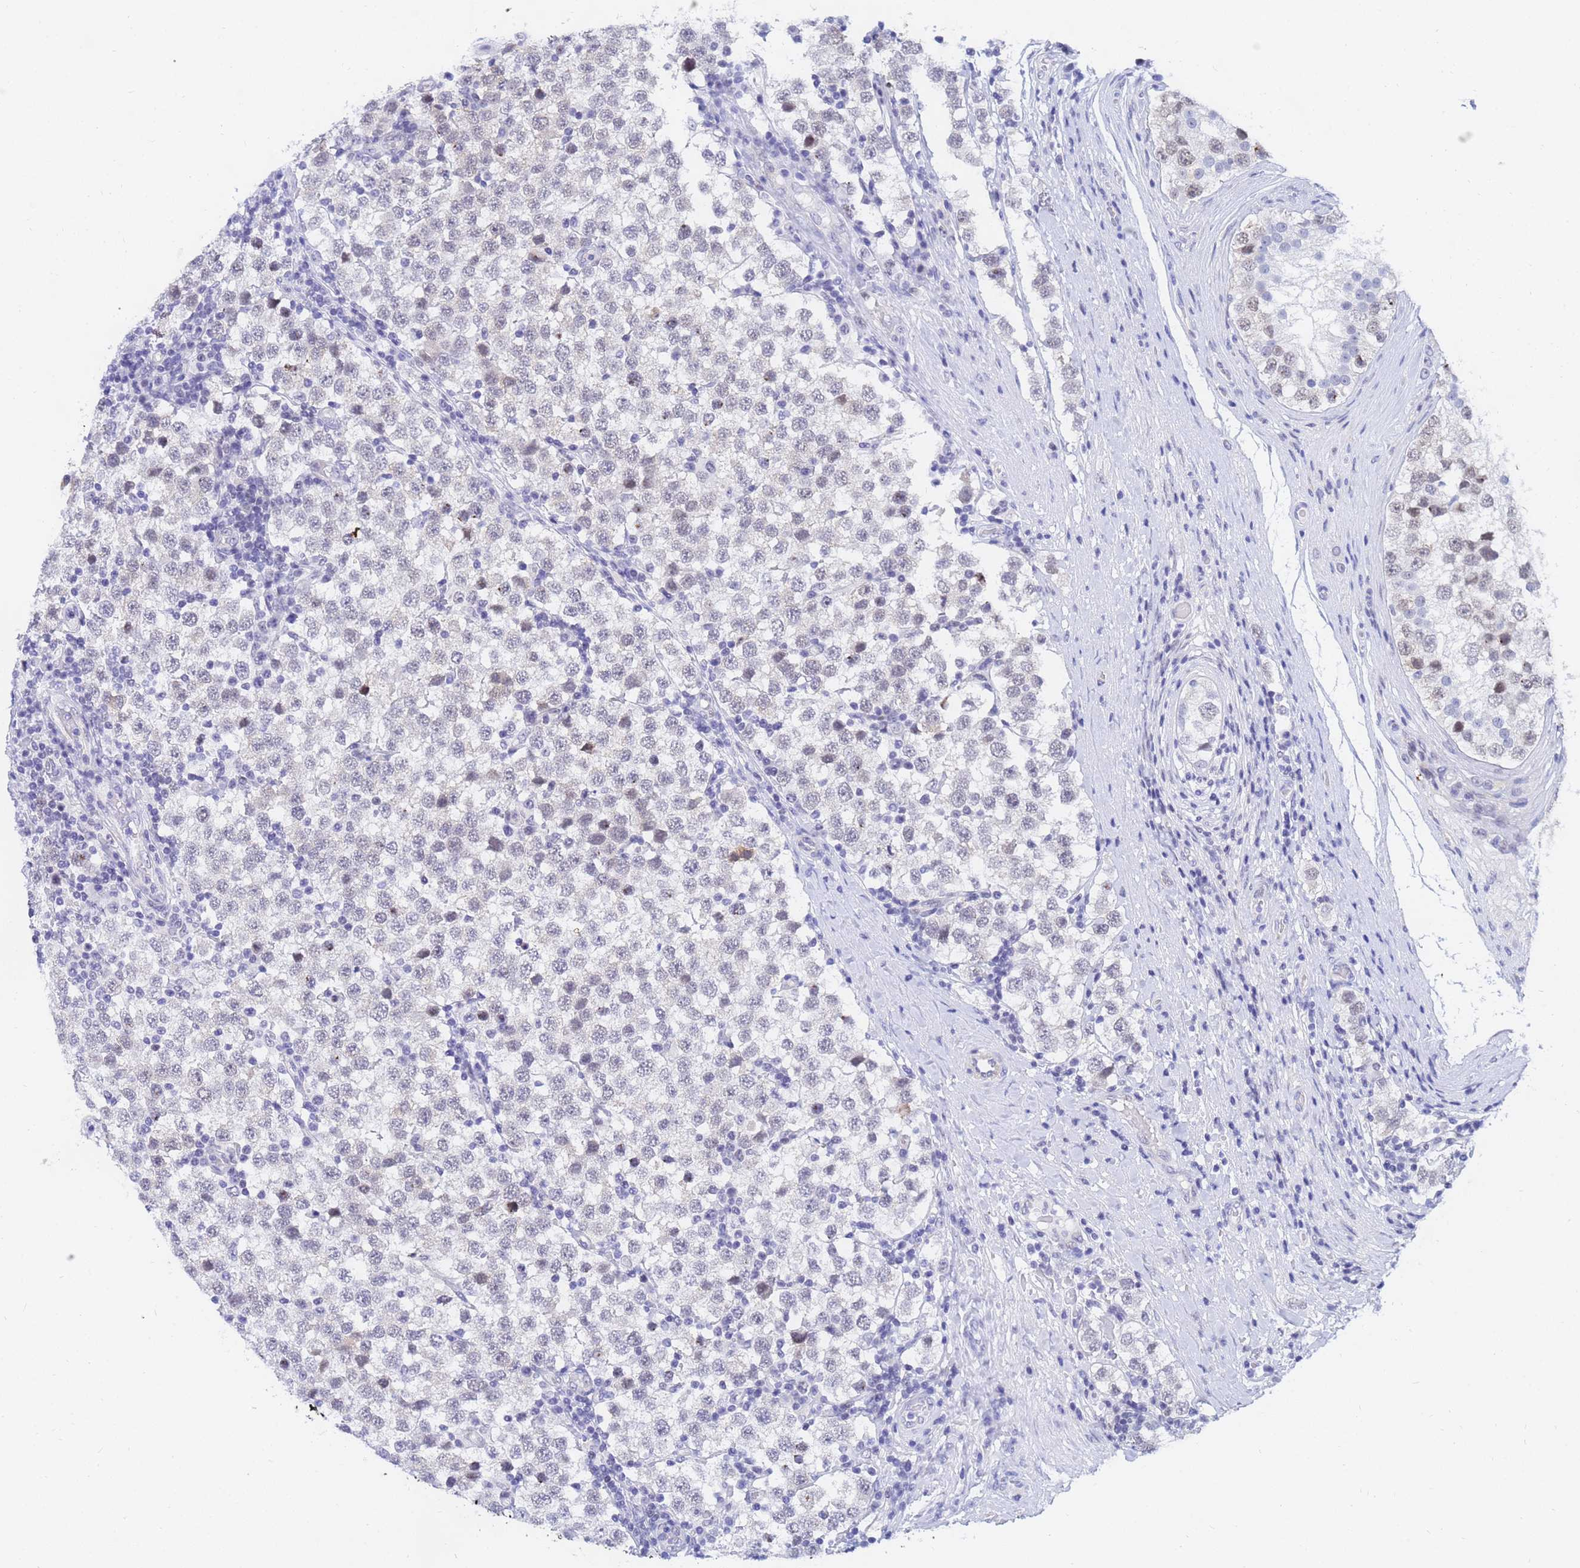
{"staining": {"intensity": "negative", "quantity": "none", "location": "none"}, "tissue": "testis cancer", "cell_type": "Tumor cells", "image_type": "cancer", "snomed": [{"axis": "morphology", "description": "Seminoma, NOS"}, {"axis": "topography", "description": "Testis"}], "caption": "Image shows no protein positivity in tumor cells of testis seminoma tissue.", "gene": "CKMT1A", "patient": {"sex": "male", "age": 34}}